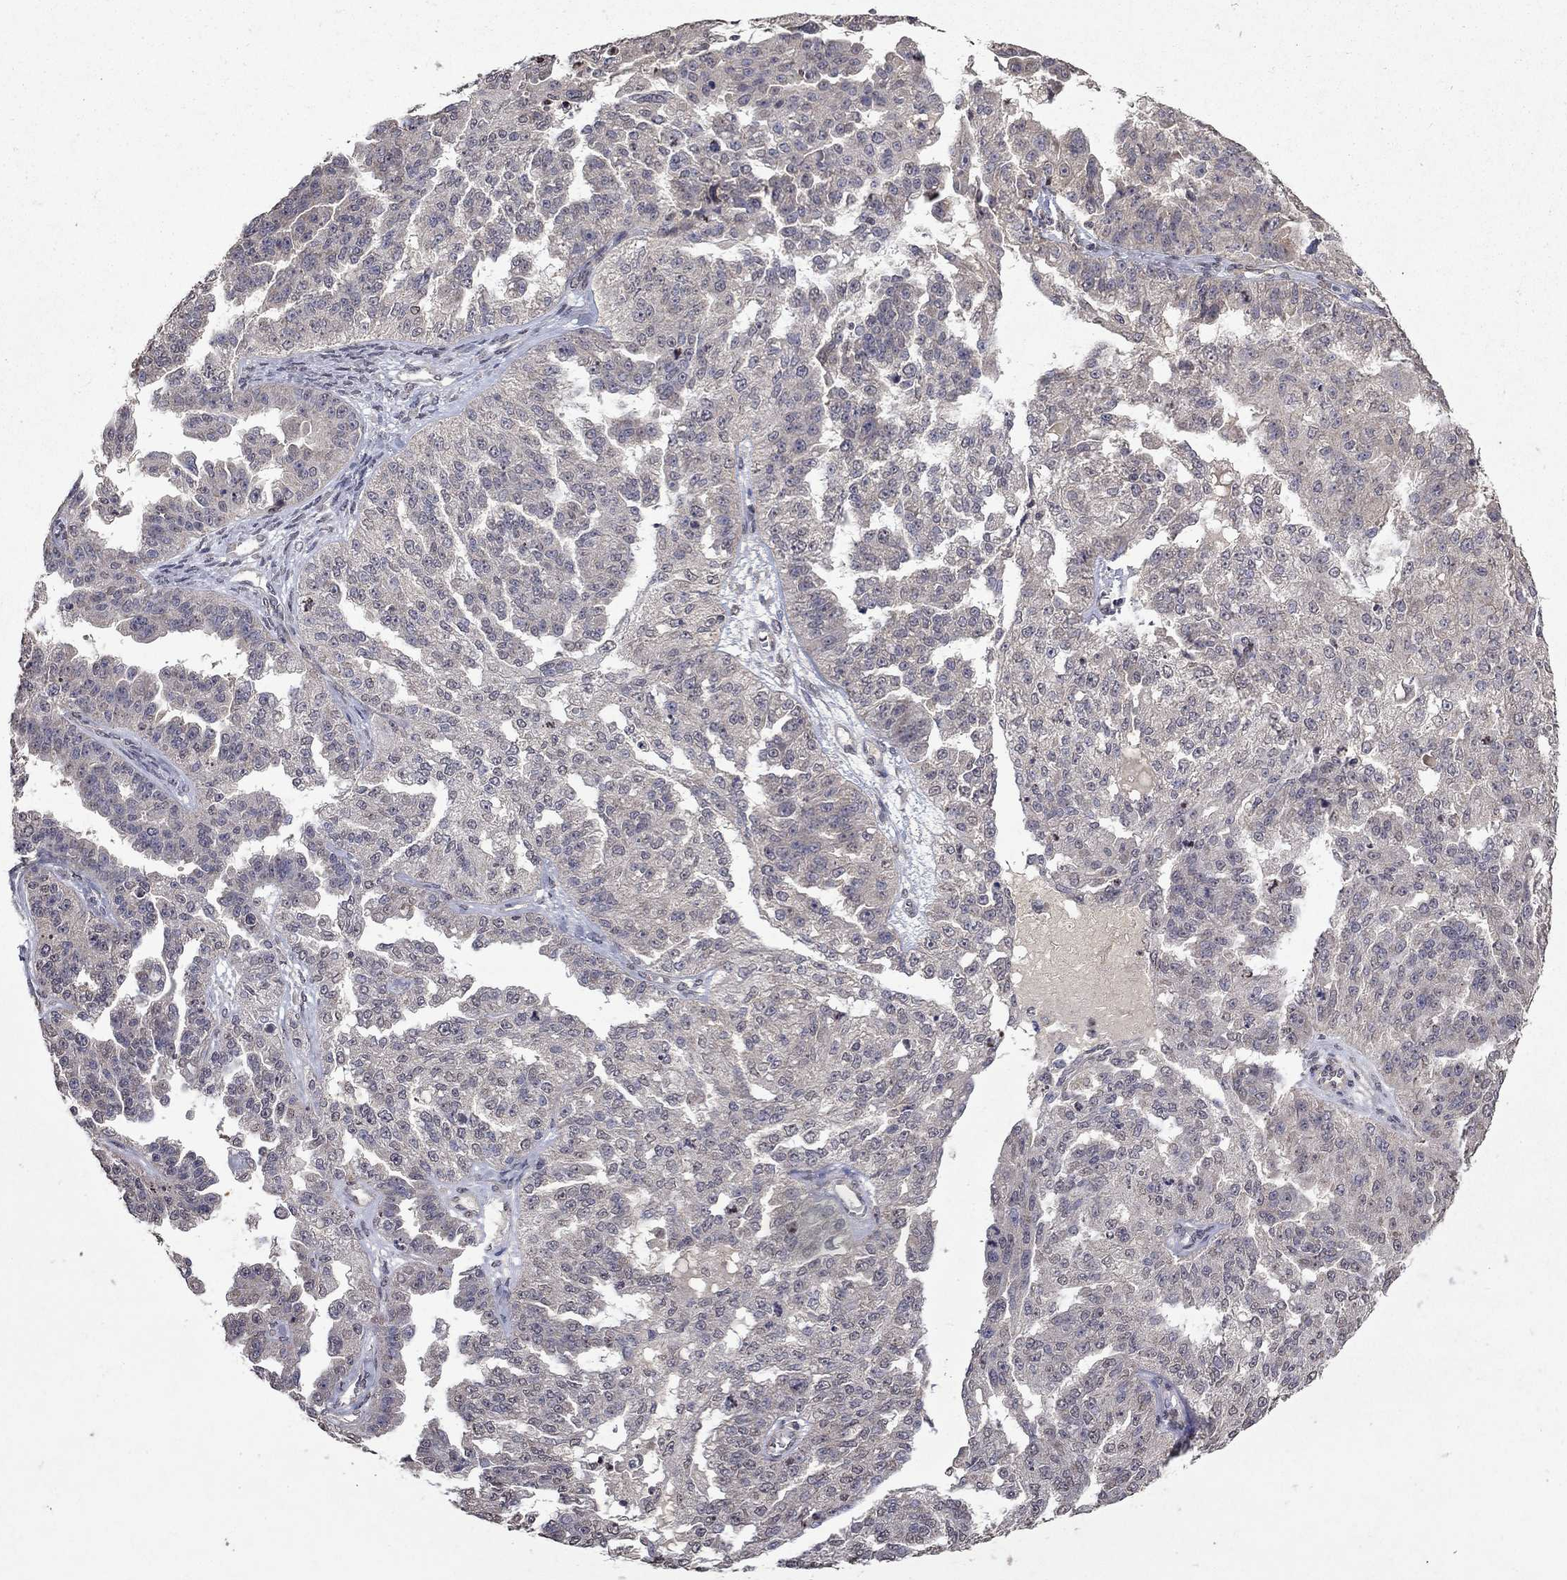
{"staining": {"intensity": "negative", "quantity": "none", "location": "none"}, "tissue": "ovarian cancer", "cell_type": "Tumor cells", "image_type": "cancer", "snomed": [{"axis": "morphology", "description": "Cystadenocarcinoma, serous, NOS"}, {"axis": "topography", "description": "Ovary"}], "caption": "Tumor cells are negative for protein expression in human ovarian cancer.", "gene": "TTC38", "patient": {"sex": "female", "age": 58}}